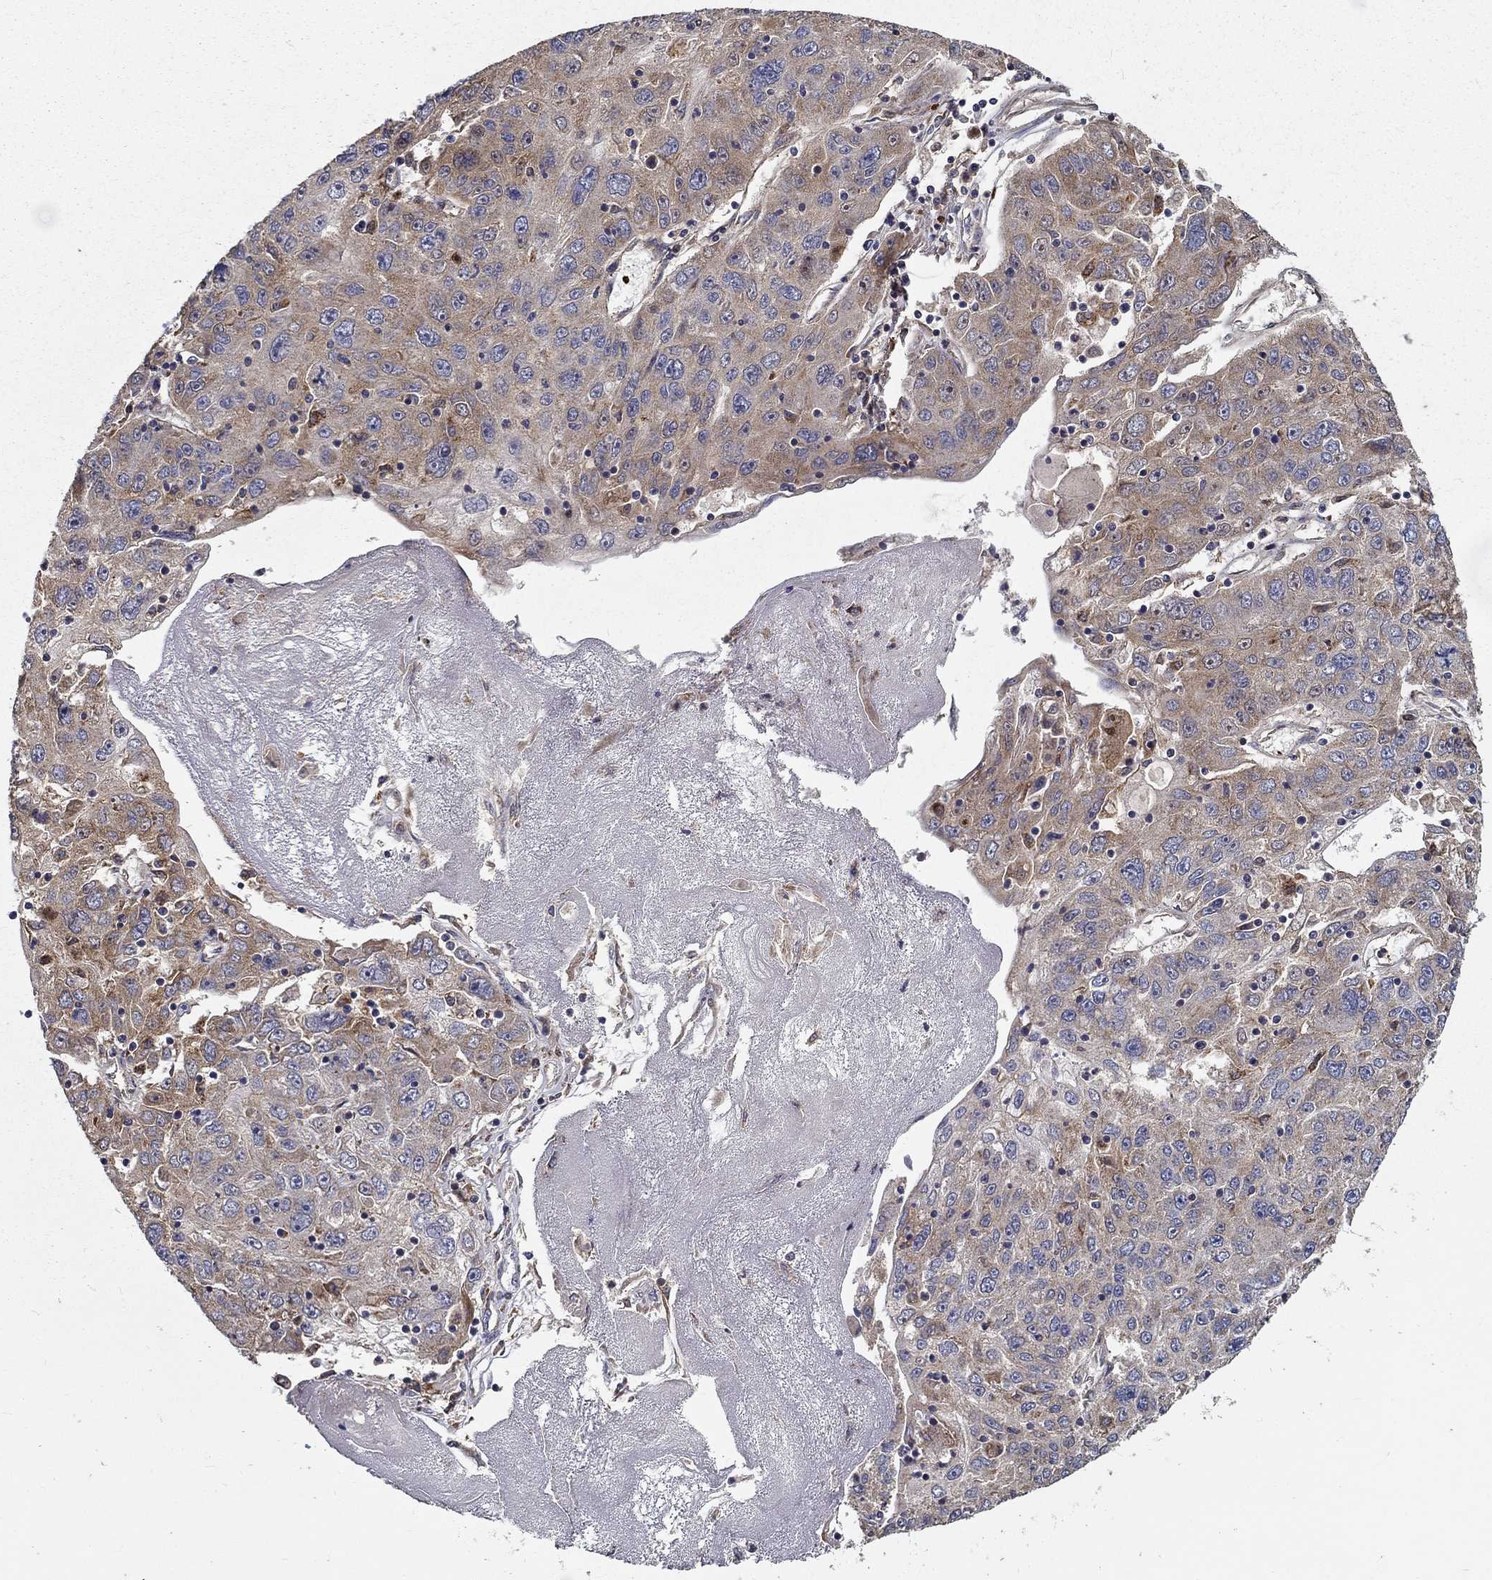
{"staining": {"intensity": "moderate", "quantity": "<25%", "location": "cytoplasmic/membranous"}, "tissue": "stomach cancer", "cell_type": "Tumor cells", "image_type": "cancer", "snomed": [{"axis": "morphology", "description": "Adenocarcinoma, NOS"}, {"axis": "topography", "description": "Stomach"}], "caption": "Adenocarcinoma (stomach) stained for a protein (brown) demonstrates moderate cytoplasmic/membranous positive staining in approximately <25% of tumor cells.", "gene": "ALDH4A1", "patient": {"sex": "male", "age": 56}}